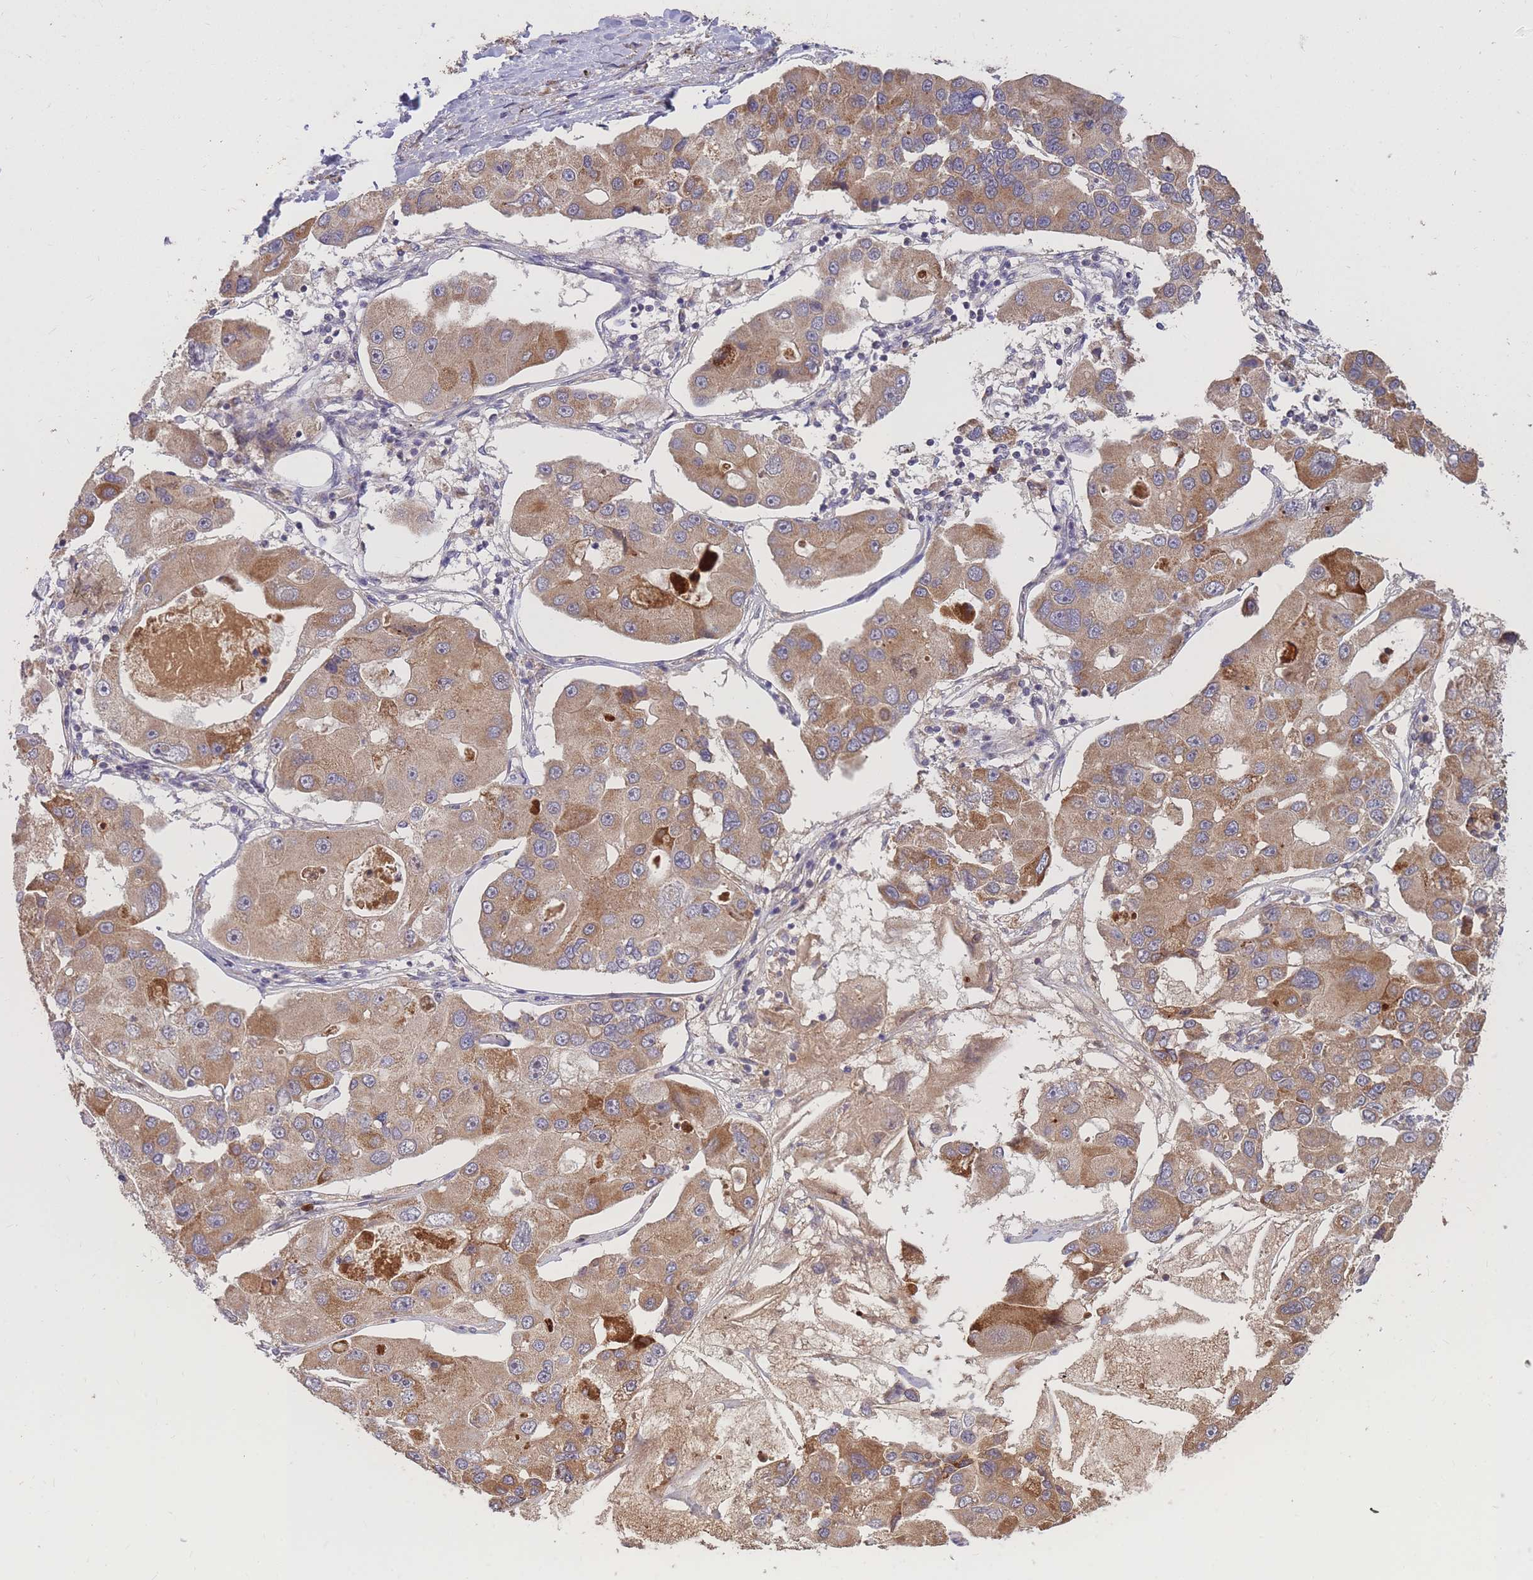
{"staining": {"intensity": "moderate", "quantity": ">75%", "location": "cytoplasmic/membranous"}, "tissue": "lung cancer", "cell_type": "Tumor cells", "image_type": "cancer", "snomed": [{"axis": "morphology", "description": "Adenocarcinoma, NOS"}, {"axis": "topography", "description": "Lung"}], "caption": "Protein expression by immunohistochemistry demonstrates moderate cytoplasmic/membranous positivity in approximately >75% of tumor cells in lung adenocarcinoma. The staining was performed using DAB to visualize the protein expression in brown, while the nuclei were stained in blue with hematoxylin (Magnification: 20x).", "gene": "IGF2BP2", "patient": {"sex": "female", "age": 54}}